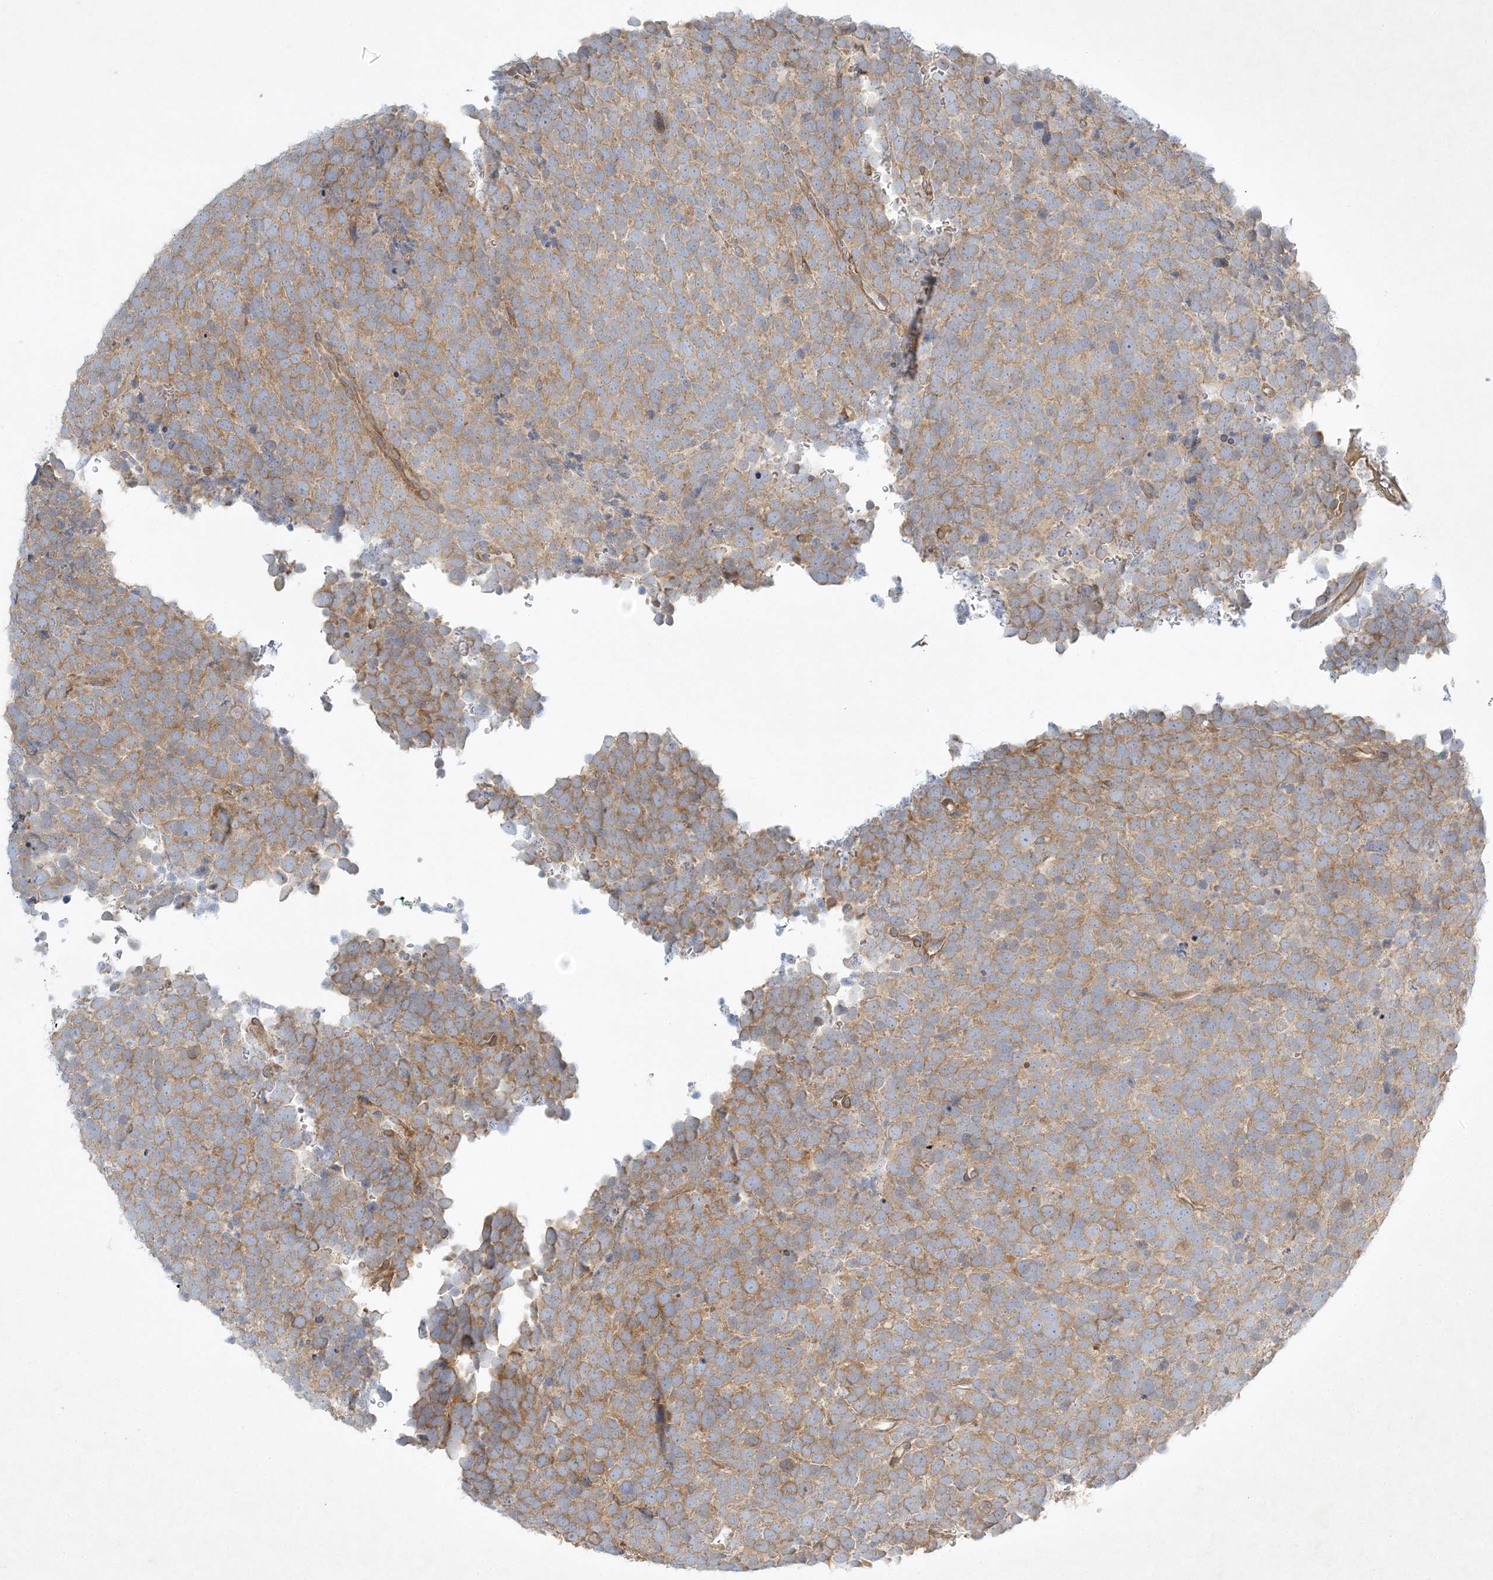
{"staining": {"intensity": "moderate", "quantity": ">75%", "location": "cytoplasmic/membranous"}, "tissue": "urothelial cancer", "cell_type": "Tumor cells", "image_type": "cancer", "snomed": [{"axis": "morphology", "description": "Urothelial carcinoma, High grade"}, {"axis": "topography", "description": "Urinary bladder"}], "caption": "Immunohistochemistry (IHC) staining of urothelial cancer, which exhibits medium levels of moderate cytoplasmic/membranous expression in approximately >75% of tumor cells indicating moderate cytoplasmic/membranous protein staining. The staining was performed using DAB (3,3'-diaminobenzidine) (brown) for protein detection and nuclei were counterstained in hematoxylin (blue).", "gene": "STK11IP", "patient": {"sex": "female", "age": 82}}